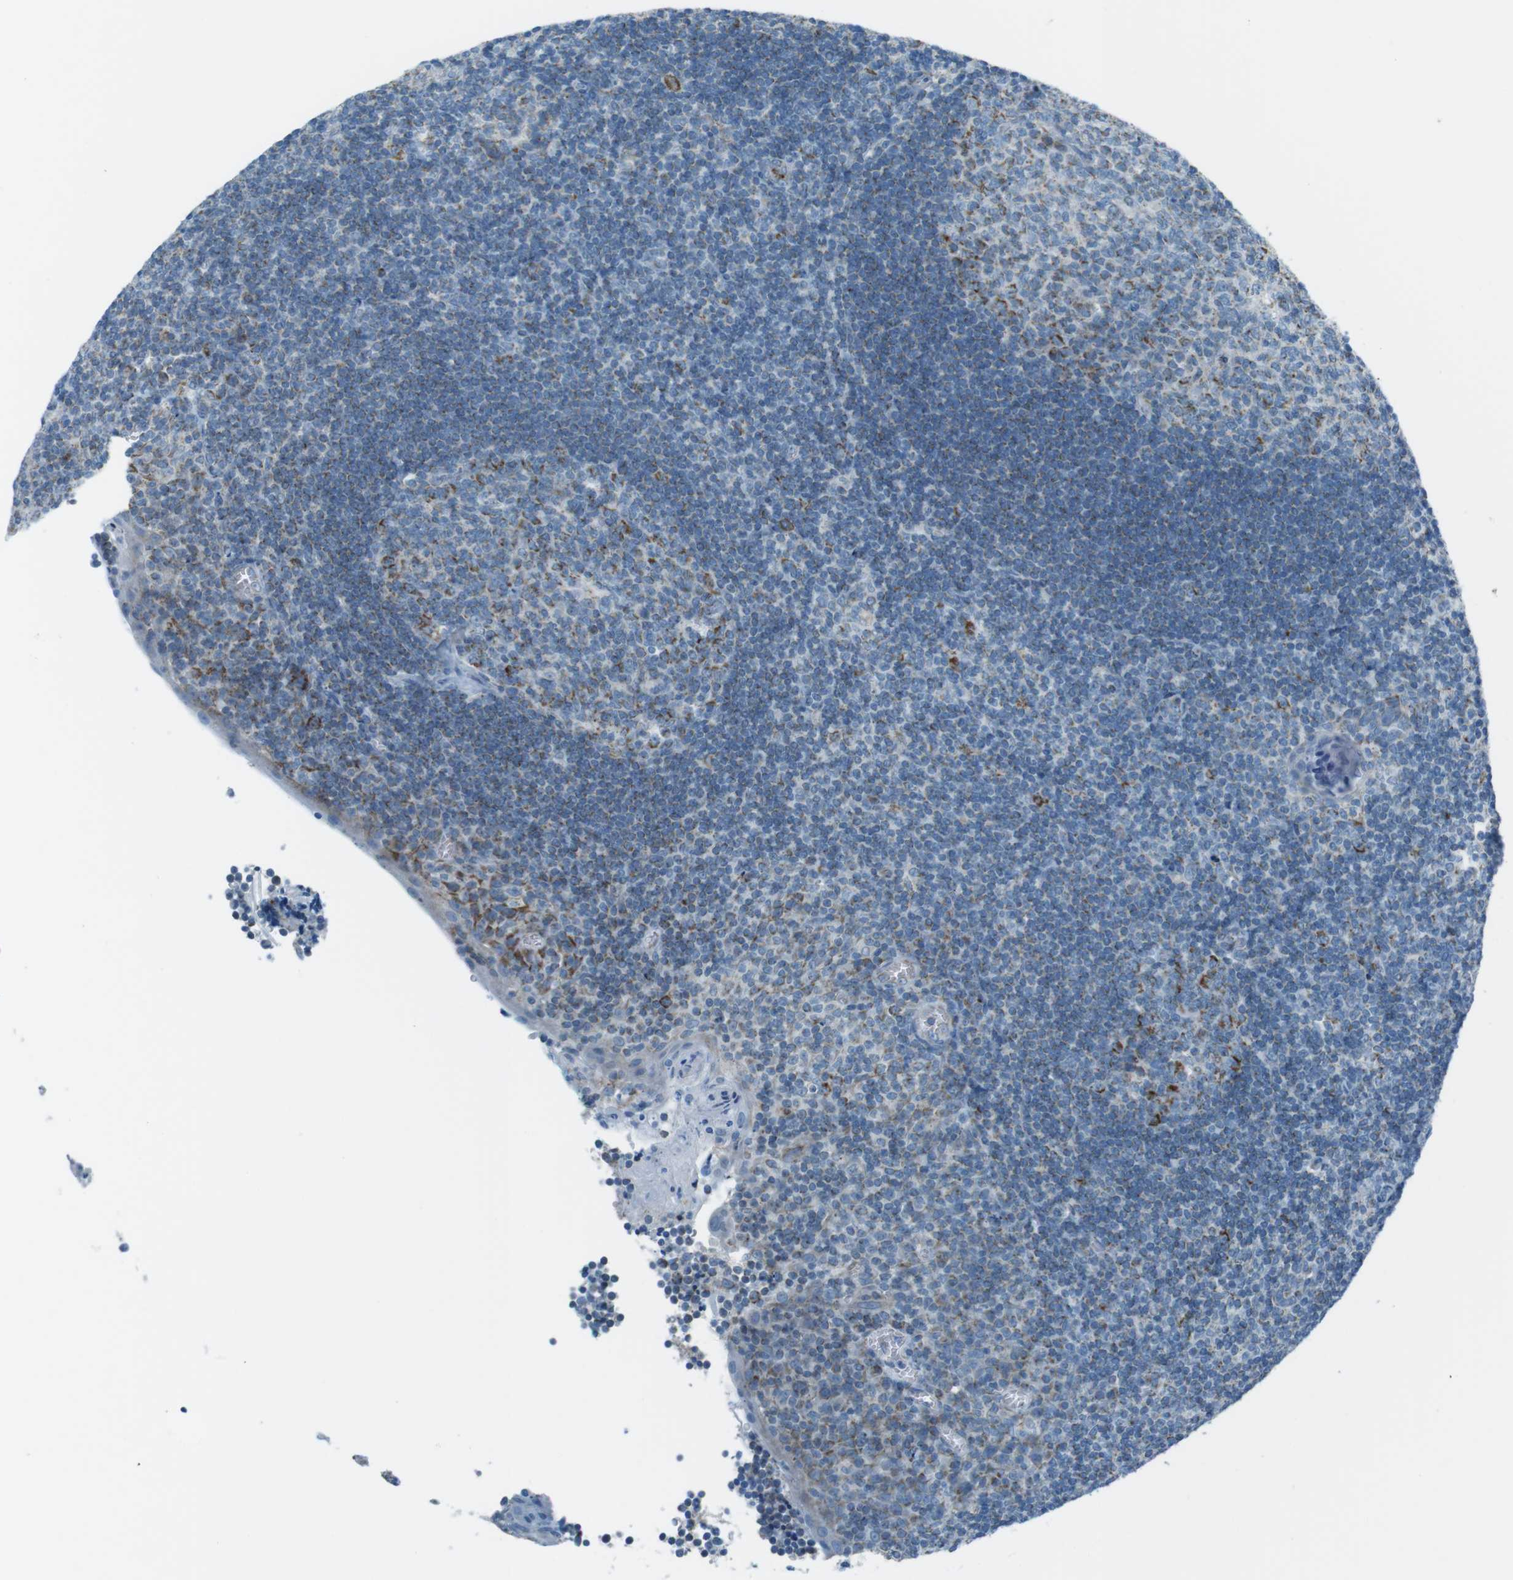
{"staining": {"intensity": "moderate", "quantity": "25%-75%", "location": "cytoplasmic/membranous"}, "tissue": "tonsil", "cell_type": "Germinal center cells", "image_type": "normal", "snomed": [{"axis": "morphology", "description": "Normal tissue, NOS"}, {"axis": "topography", "description": "Tonsil"}], "caption": "A histopathology image showing moderate cytoplasmic/membranous expression in about 25%-75% of germinal center cells in benign tonsil, as visualized by brown immunohistochemical staining.", "gene": "DNAJA3", "patient": {"sex": "male", "age": 37}}